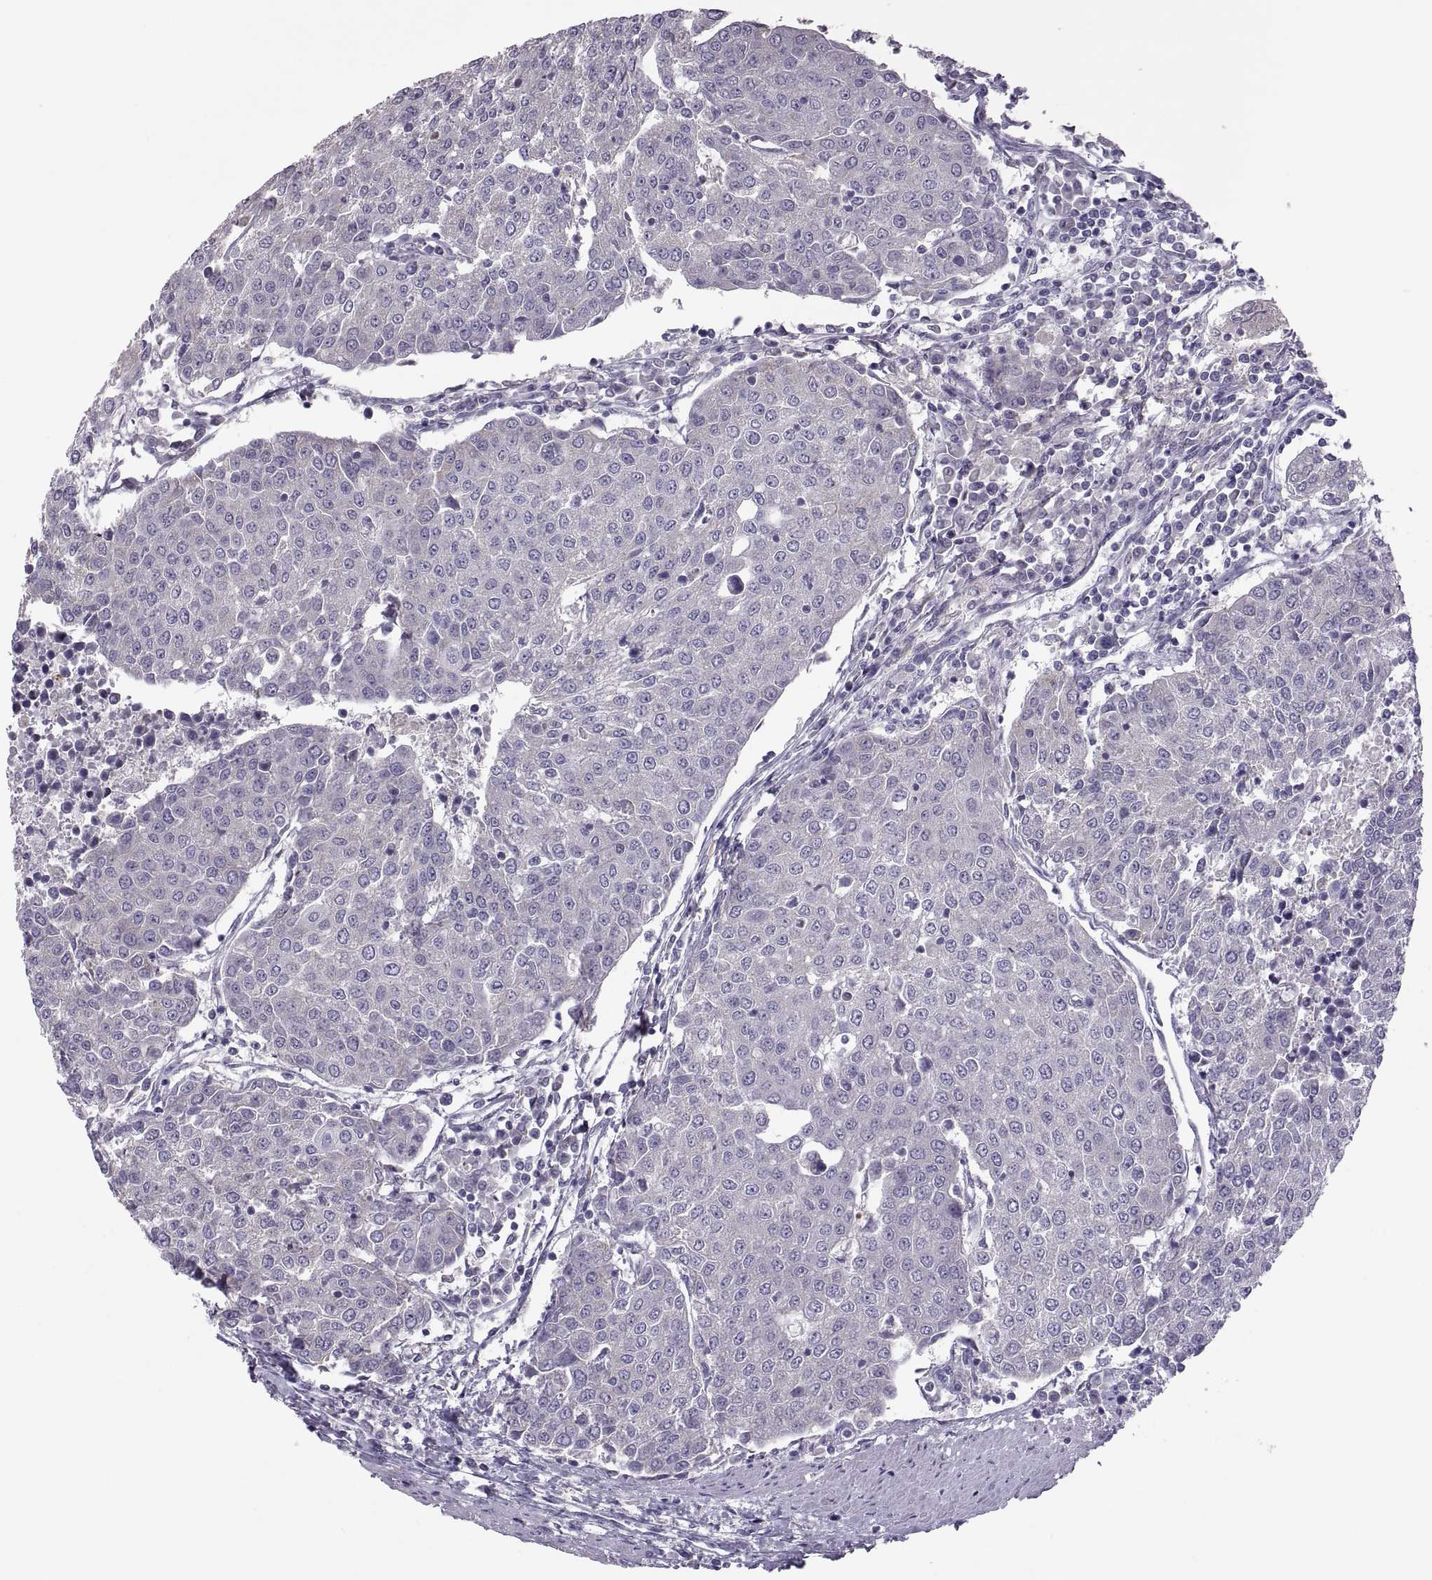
{"staining": {"intensity": "negative", "quantity": "none", "location": "none"}, "tissue": "urothelial cancer", "cell_type": "Tumor cells", "image_type": "cancer", "snomed": [{"axis": "morphology", "description": "Urothelial carcinoma, High grade"}, {"axis": "topography", "description": "Urinary bladder"}], "caption": "The histopathology image shows no significant expression in tumor cells of urothelial cancer.", "gene": "TBX19", "patient": {"sex": "female", "age": 85}}